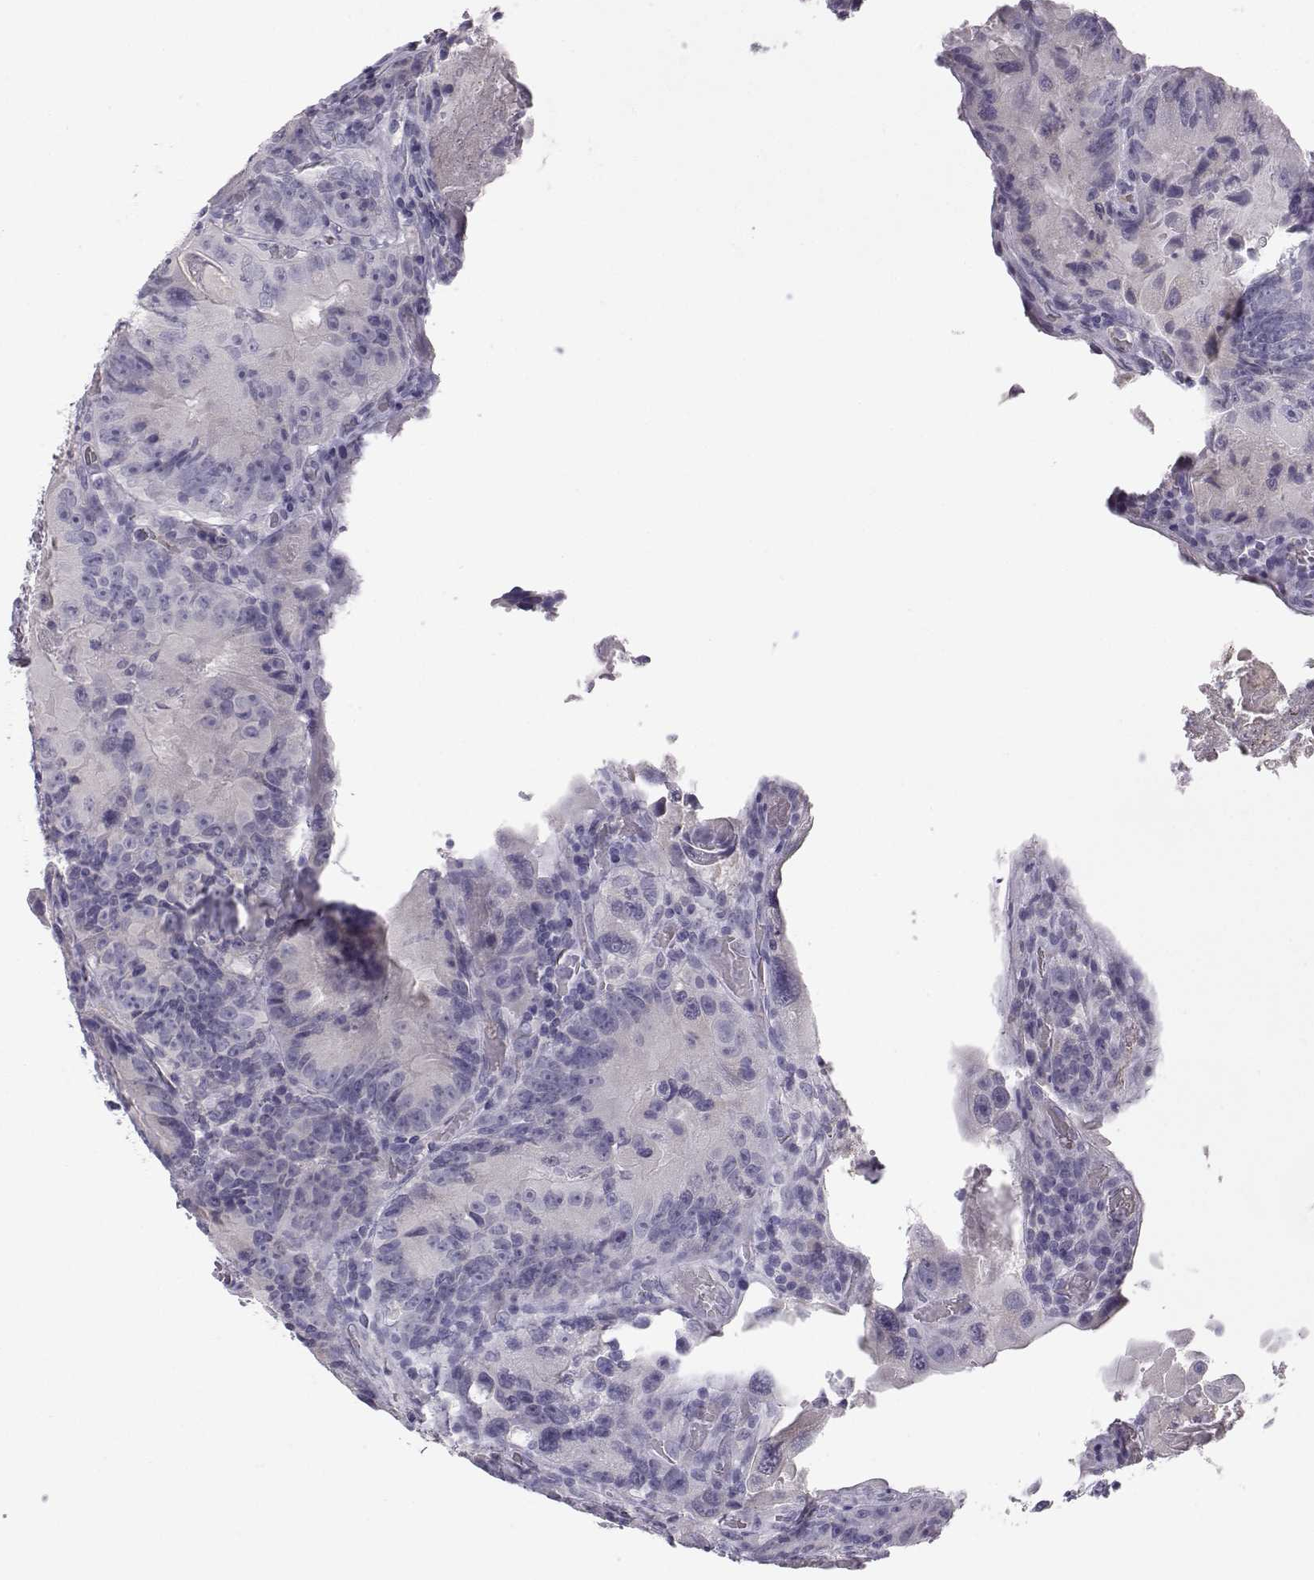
{"staining": {"intensity": "negative", "quantity": "none", "location": "none"}, "tissue": "colorectal cancer", "cell_type": "Tumor cells", "image_type": "cancer", "snomed": [{"axis": "morphology", "description": "Adenocarcinoma, NOS"}, {"axis": "topography", "description": "Colon"}], "caption": "Tumor cells are negative for brown protein staining in adenocarcinoma (colorectal).", "gene": "KCNMB4", "patient": {"sex": "female", "age": 86}}